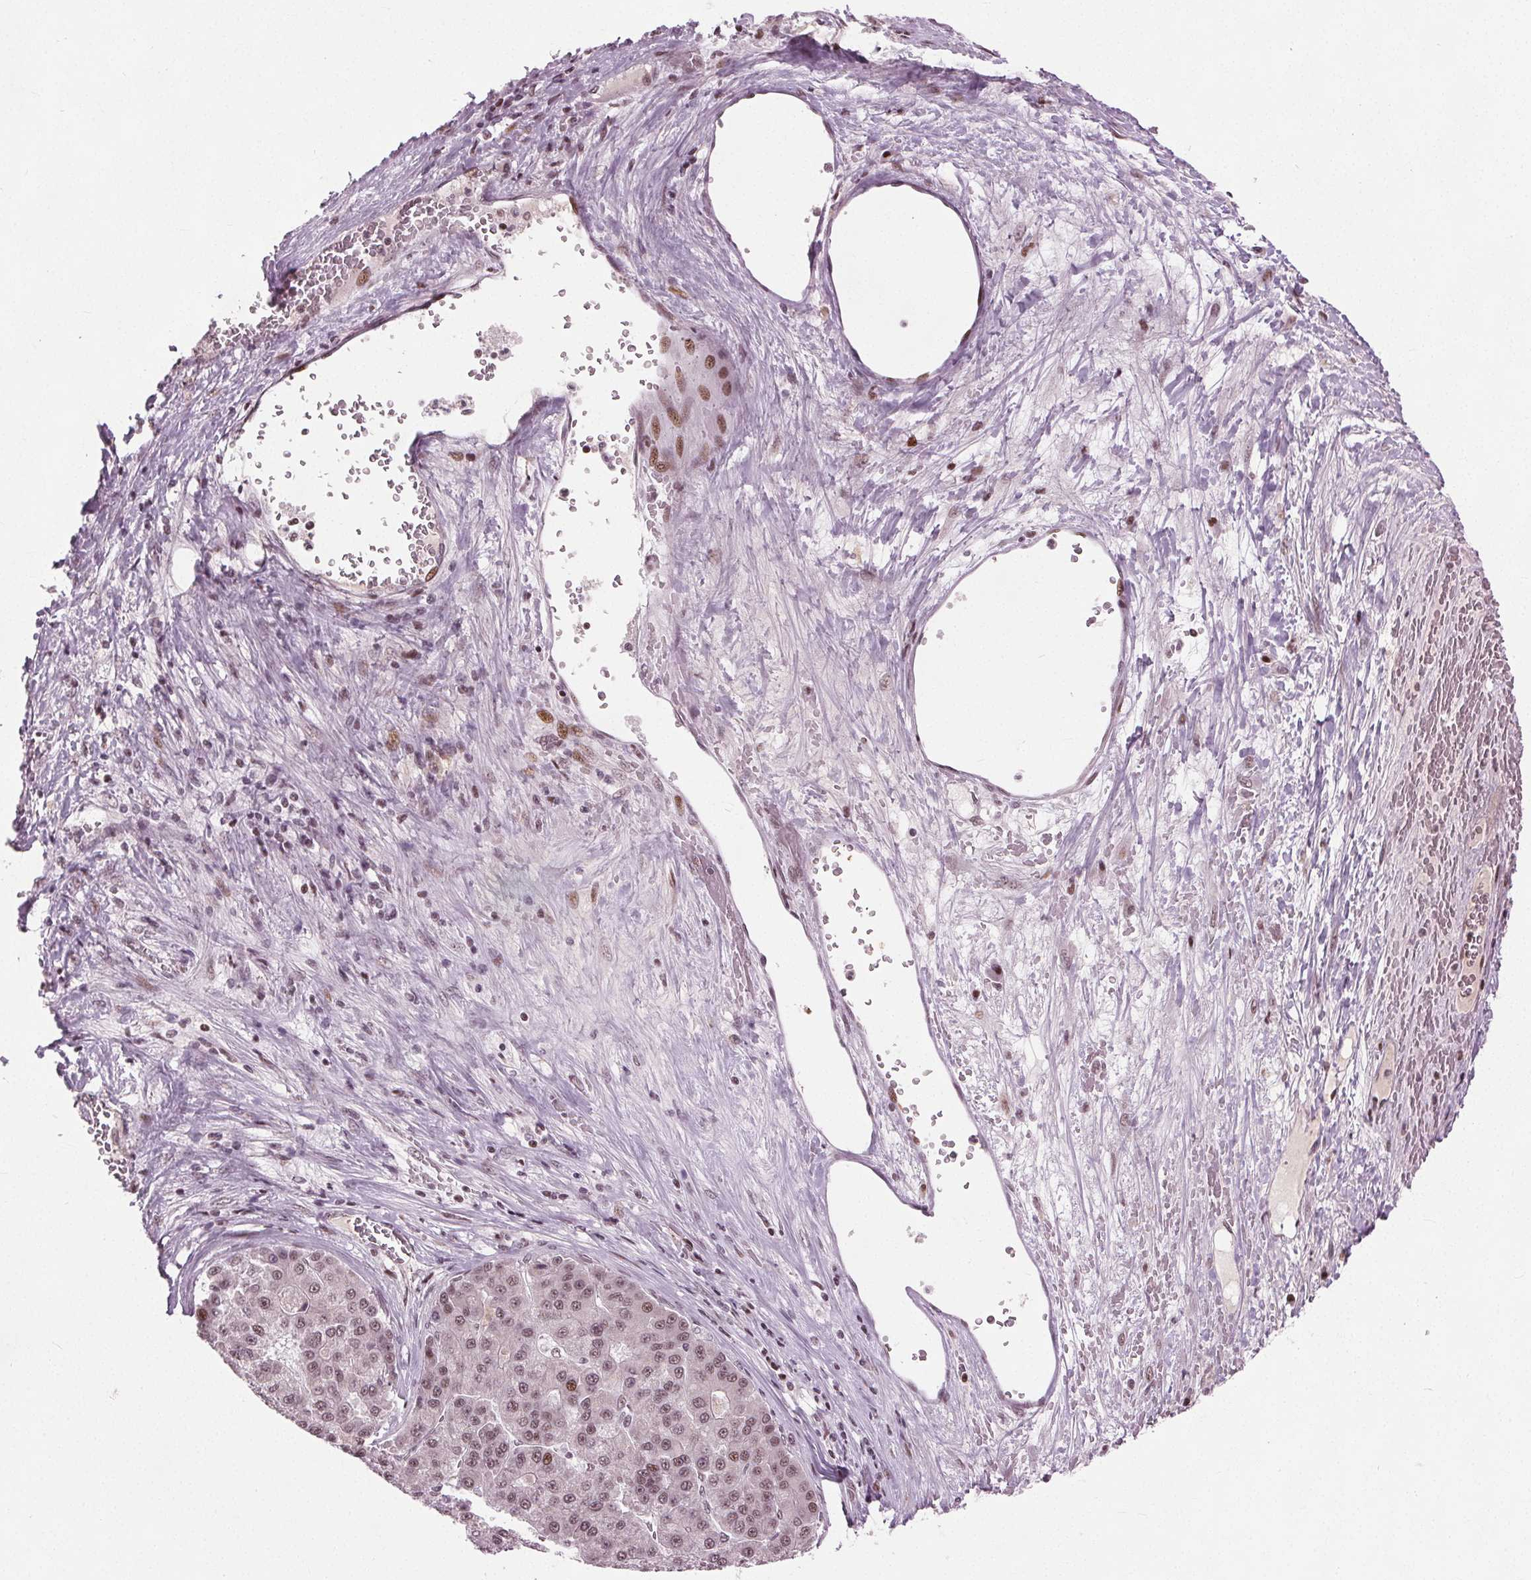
{"staining": {"intensity": "weak", "quantity": "25%-75%", "location": "nuclear"}, "tissue": "liver cancer", "cell_type": "Tumor cells", "image_type": "cancer", "snomed": [{"axis": "morphology", "description": "Carcinoma, Hepatocellular, NOS"}, {"axis": "topography", "description": "Liver"}], "caption": "Human liver cancer (hepatocellular carcinoma) stained for a protein (brown) shows weak nuclear positive positivity in approximately 25%-75% of tumor cells.", "gene": "TTC34", "patient": {"sex": "male", "age": 70}}